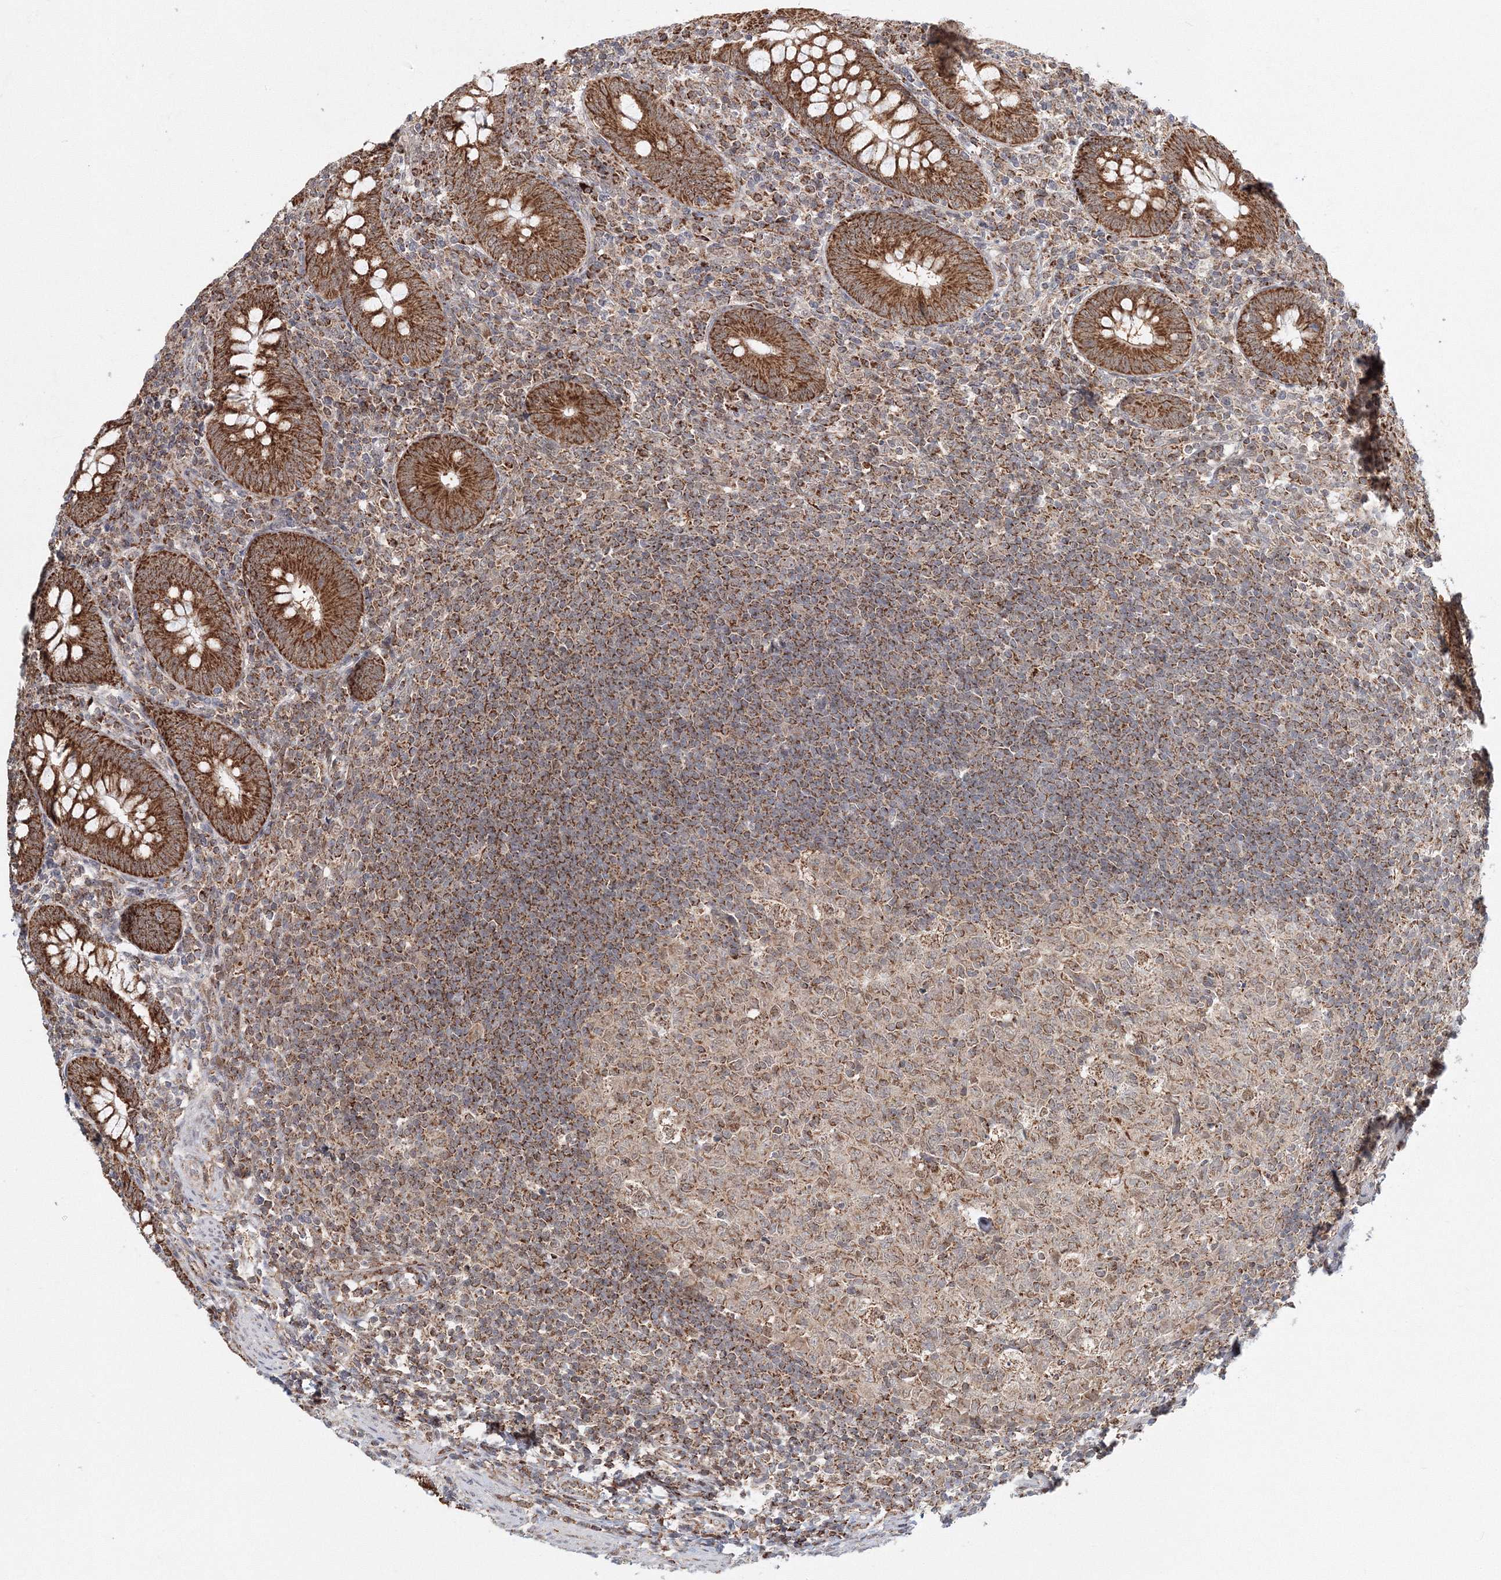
{"staining": {"intensity": "strong", "quantity": ">75%", "location": "cytoplasmic/membranous"}, "tissue": "appendix", "cell_type": "Glandular cells", "image_type": "normal", "snomed": [{"axis": "morphology", "description": "Normal tissue, NOS"}, {"axis": "topography", "description": "Appendix"}], "caption": "The immunohistochemical stain highlights strong cytoplasmic/membranous expression in glandular cells of unremarkable appendix.", "gene": "PSMD6", "patient": {"sex": "male", "age": 14}}